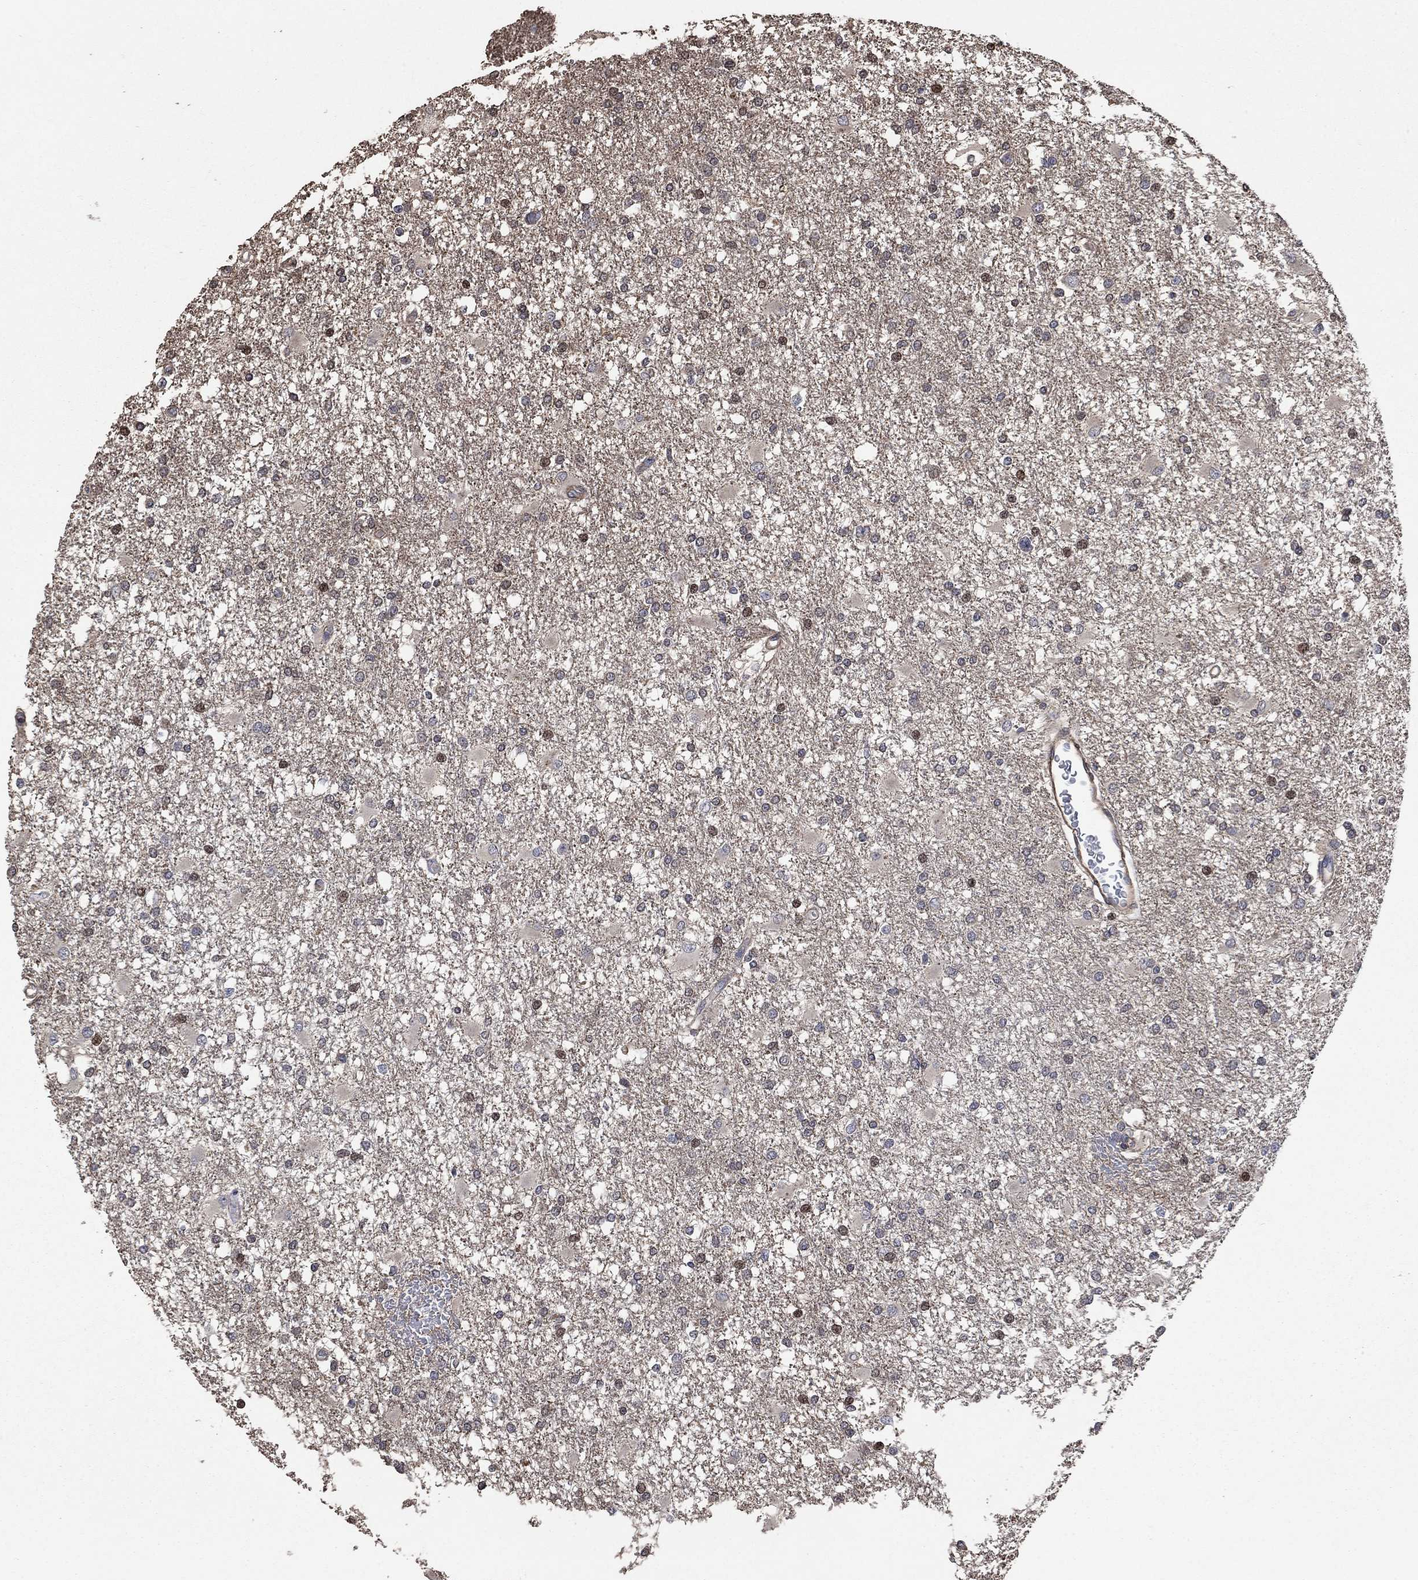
{"staining": {"intensity": "moderate", "quantity": "<25%", "location": "nuclear"}, "tissue": "glioma", "cell_type": "Tumor cells", "image_type": "cancer", "snomed": [{"axis": "morphology", "description": "Glioma, malignant, High grade"}, {"axis": "topography", "description": "Cerebral cortex"}], "caption": "Immunohistochemistry (IHC) photomicrograph of human glioma stained for a protein (brown), which reveals low levels of moderate nuclear staining in about <25% of tumor cells.", "gene": "PDE3A", "patient": {"sex": "male", "age": 79}}